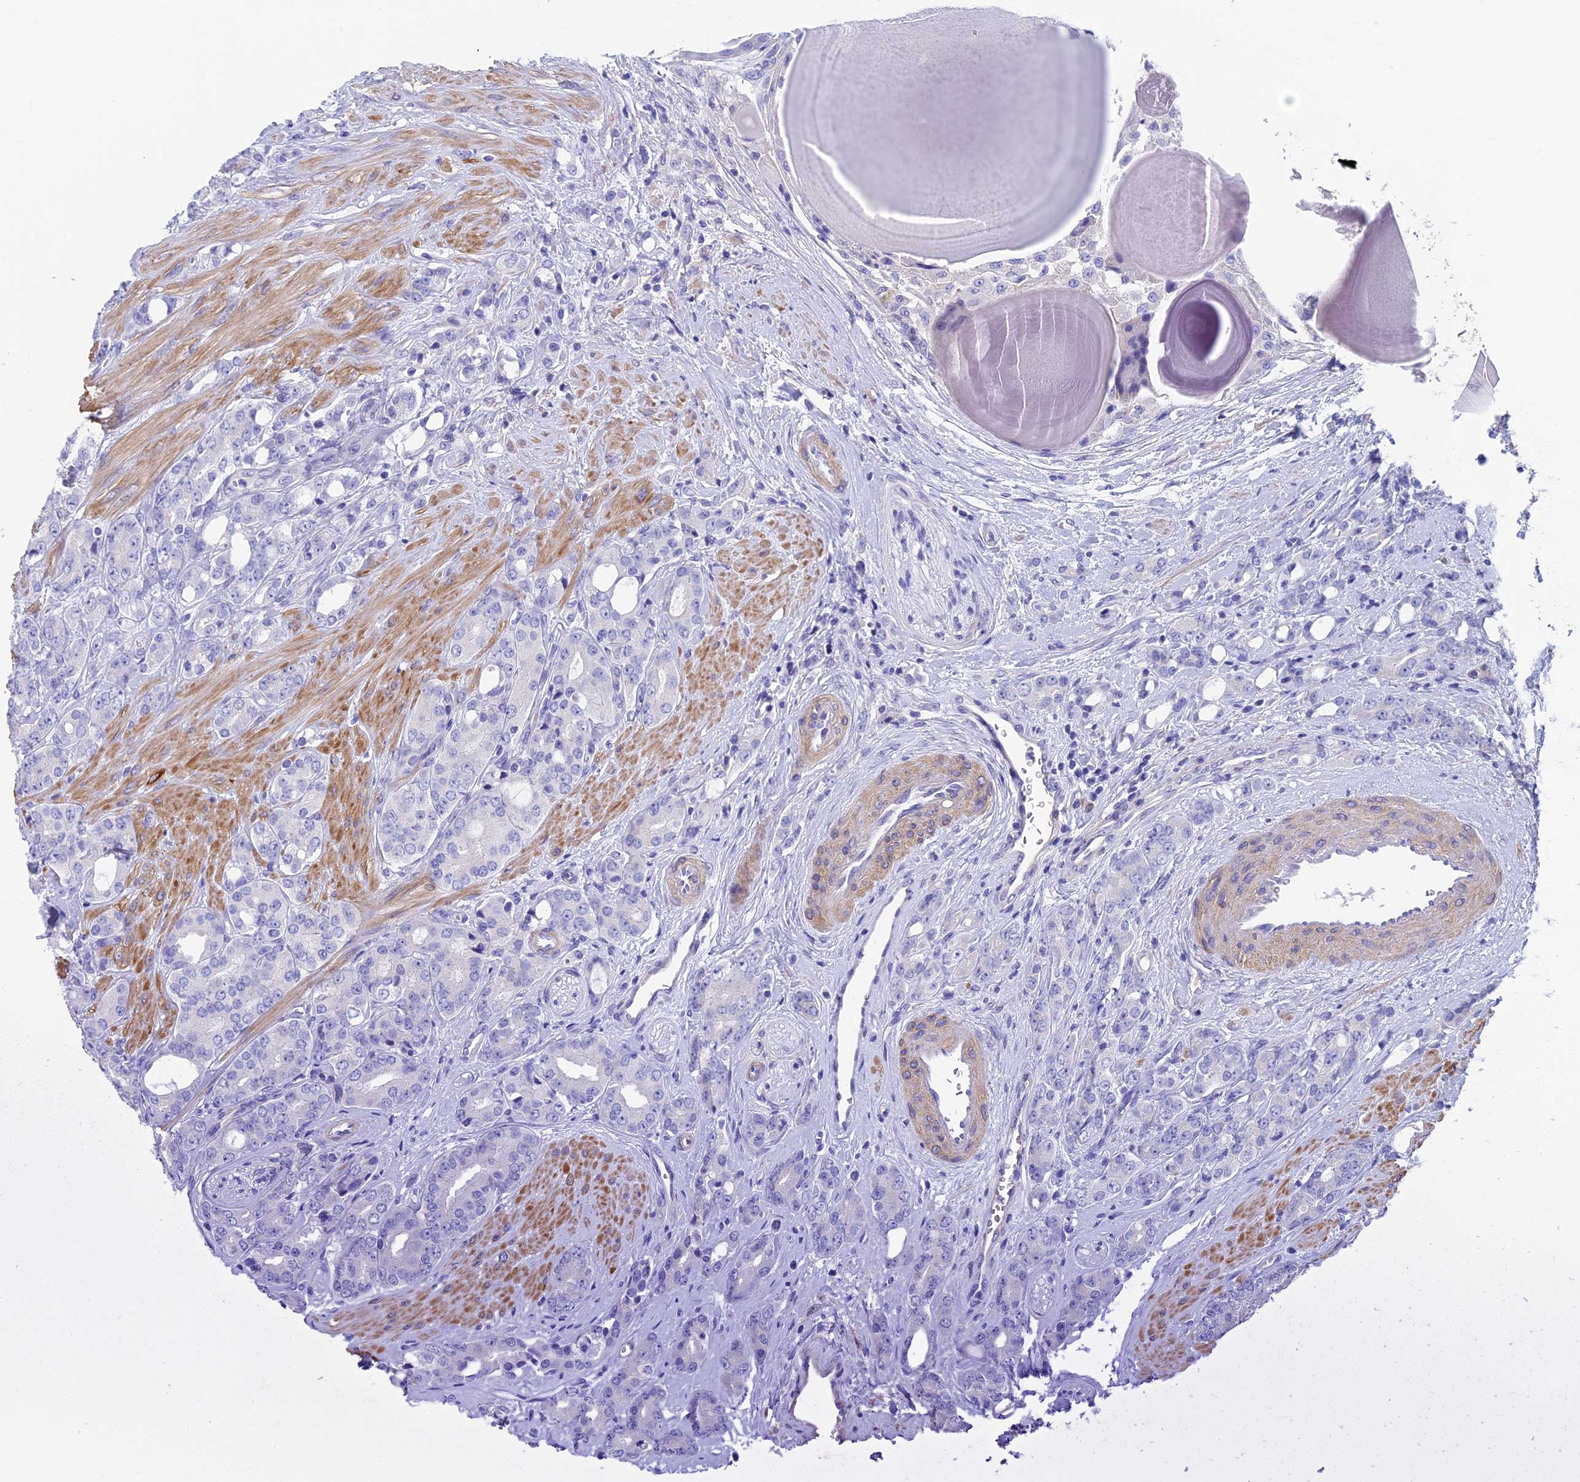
{"staining": {"intensity": "negative", "quantity": "none", "location": "none"}, "tissue": "prostate cancer", "cell_type": "Tumor cells", "image_type": "cancer", "snomed": [{"axis": "morphology", "description": "Adenocarcinoma, High grade"}, {"axis": "topography", "description": "Prostate"}], "caption": "A high-resolution histopathology image shows immunohistochemistry (IHC) staining of adenocarcinoma (high-grade) (prostate), which displays no significant expression in tumor cells.", "gene": "ADH7", "patient": {"sex": "male", "age": 62}}